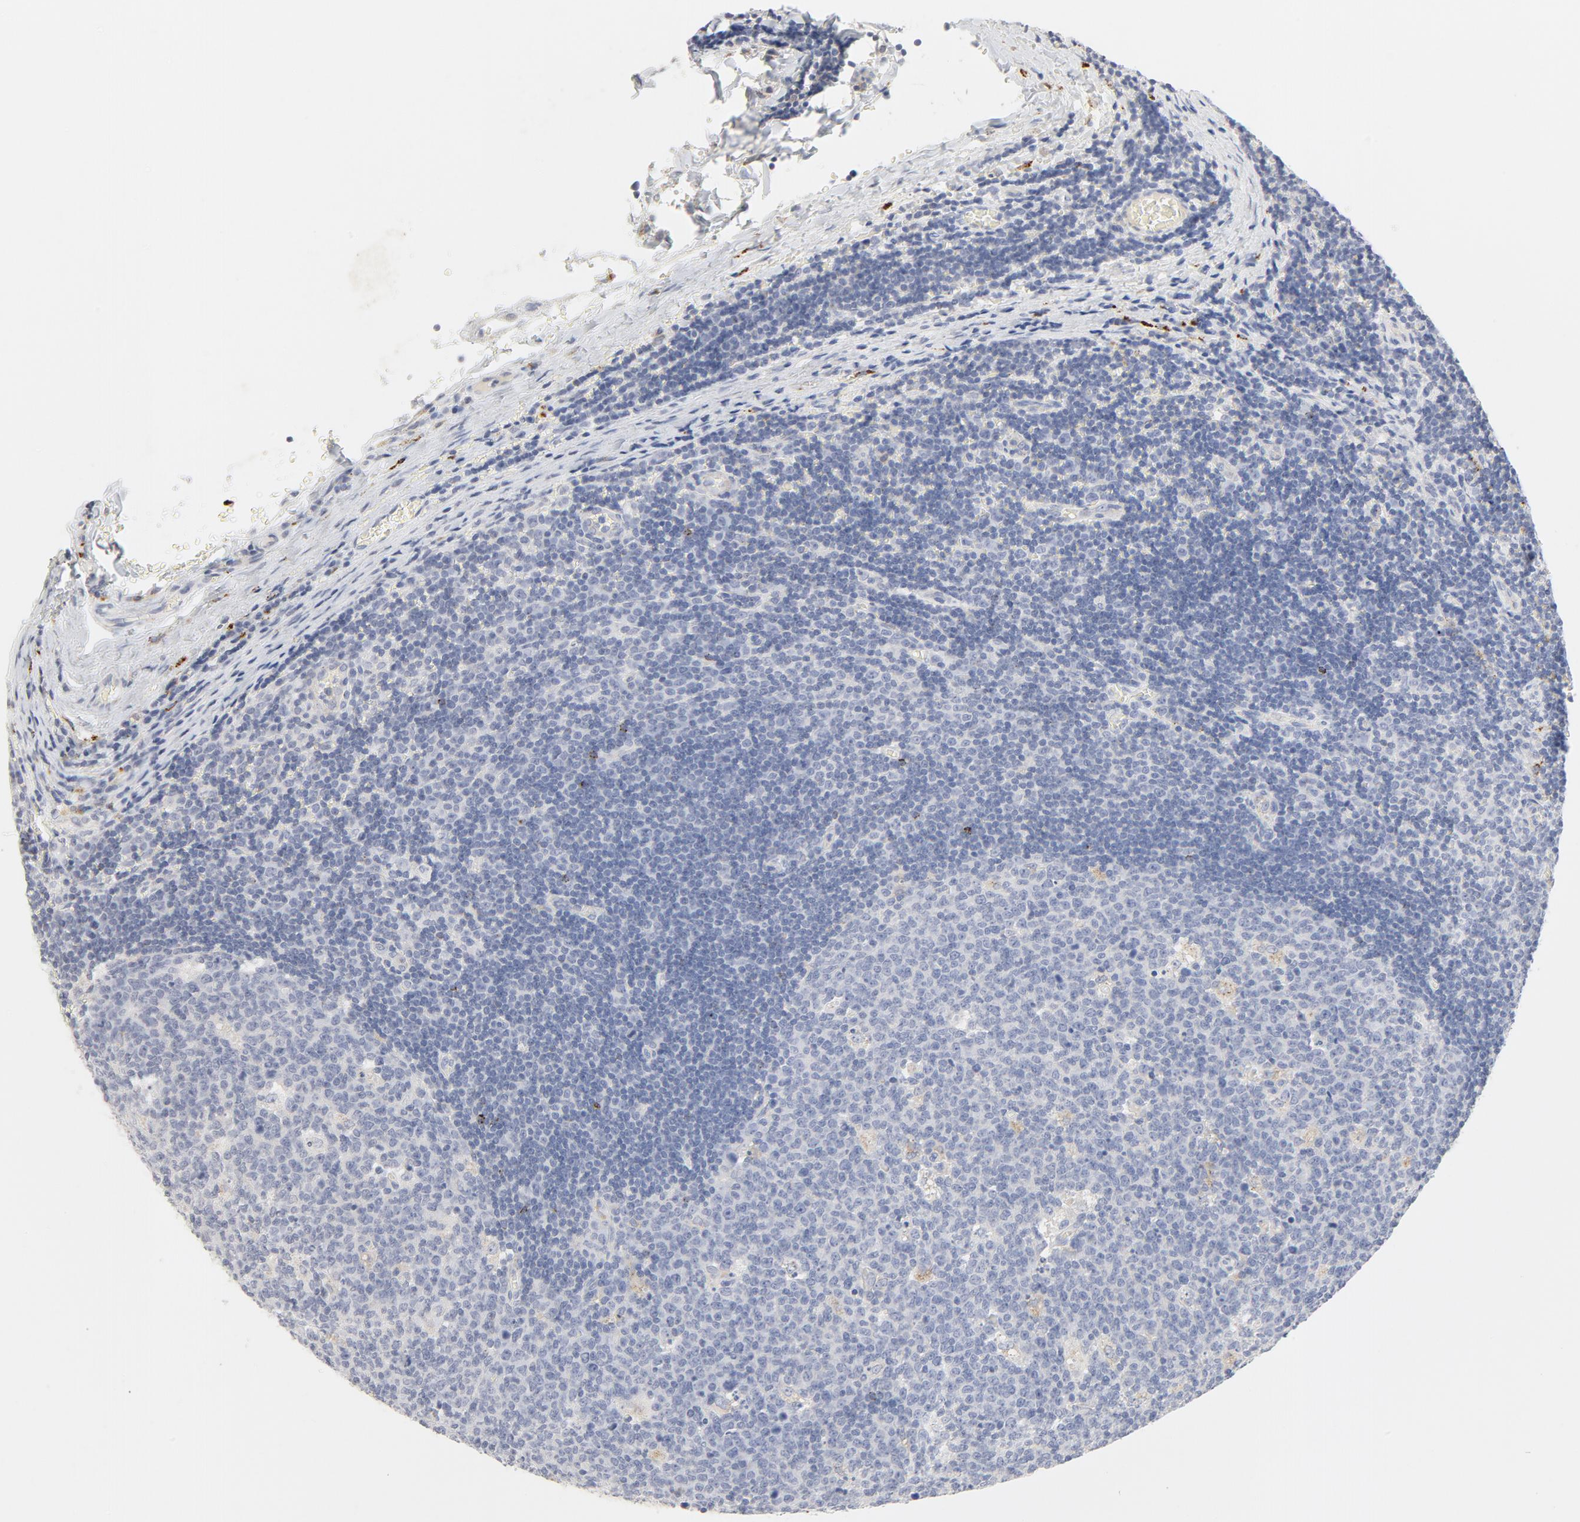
{"staining": {"intensity": "negative", "quantity": "none", "location": "none"}, "tissue": "lymph node", "cell_type": "Germinal center cells", "image_type": "normal", "snomed": [{"axis": "morphology", "description": "Normal tissue, NOS"}, {"axis": "topography", "description": "Lymph node"}, {"axis": "topography", "description": "Salivary gland"}], "caption": "Protein analysis of normal lymph node displays no significant positivity in germinal center cells.", "gene": "MAGEB17", "patient": {"sex": "male", "age": 8}}